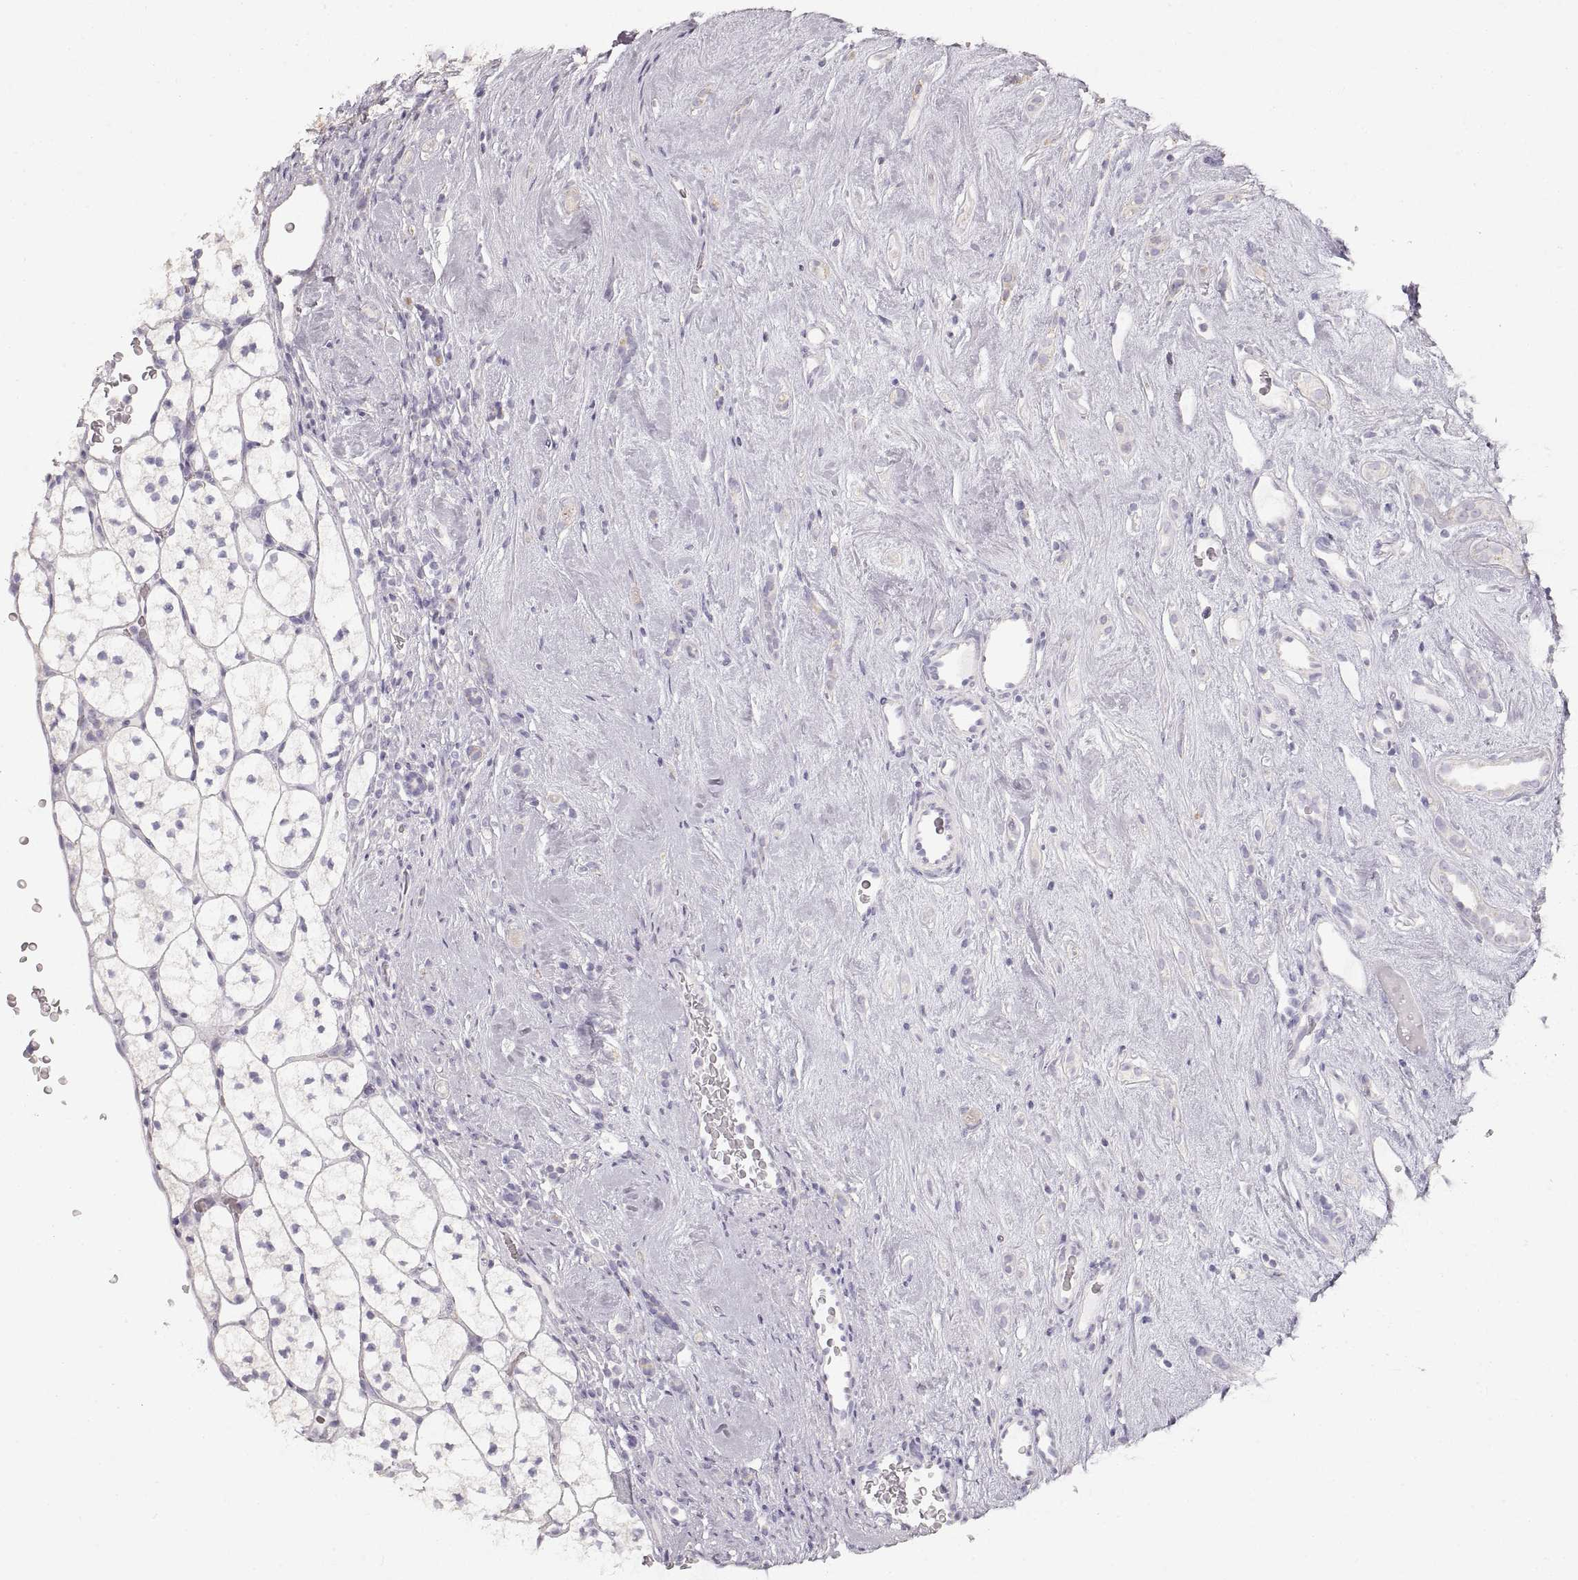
{"staining": {"intensity": "negative", "quantity": "none", "location": "none"}, "tissue": "renal cancer", "cell_type": "Tumor cells", "image_type": "cancer", "snomed": [{"axis": "morphology", "description": "Adenocarcinoma, NOS"}, {"axis": "topography", "description": "Kidney"}], "caption": "There is no significant staining in tumor cells of renal cancer.", "gene": "ZP3", "patient": {"sex": "female", "age": 89}}